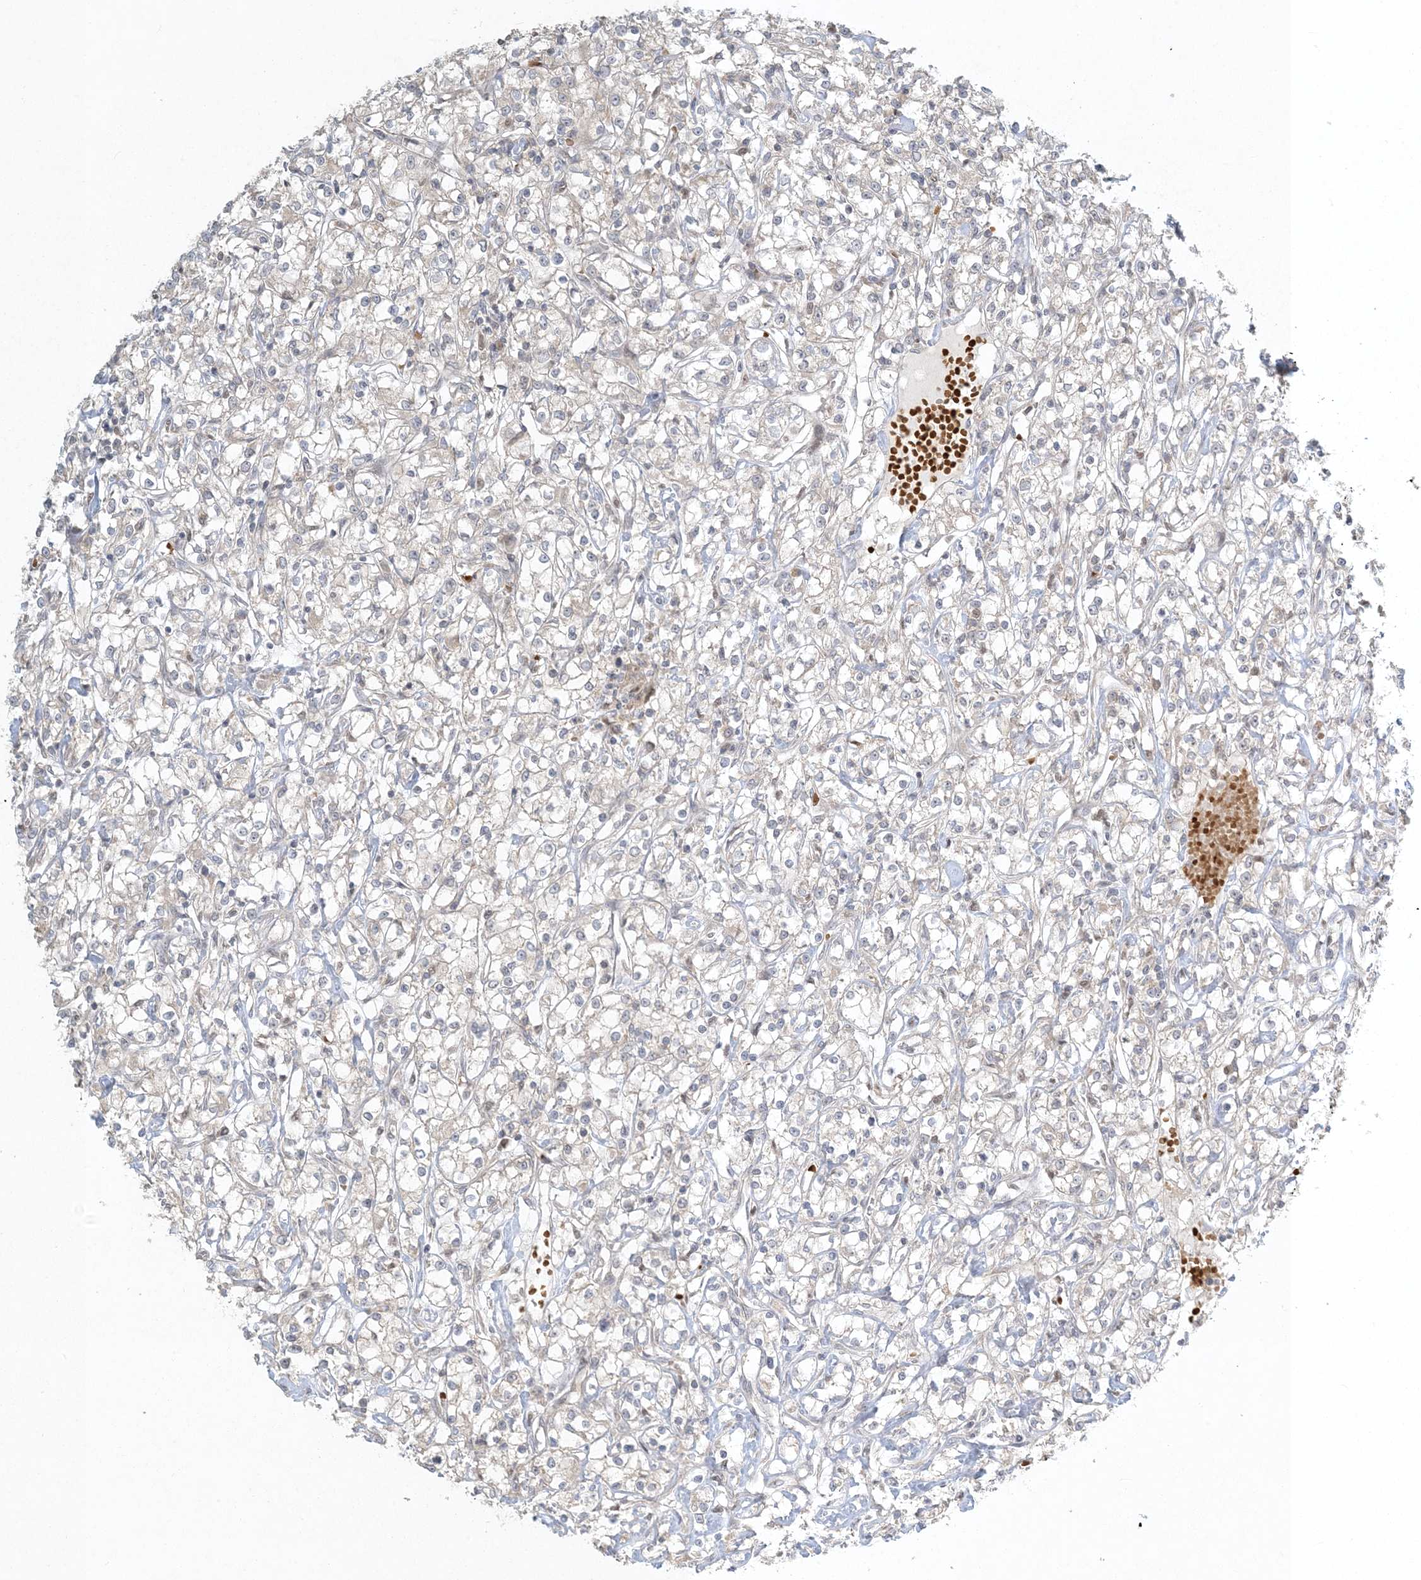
{"staining": {"intensity": "weak", "quantity": "<25%", "location": "cytoplasmic/membranous"}, "tissue": "renal cancer", "cell_type": "Tumor cells", "image_type": "cancer", "snomed": [{"axis": "morphology", "description": "Adenocarcinoma, NOS"}, {"axis": "topography", "description": "Kidney"}], "caption": "Immunohistochemistry histopathology image of renal cancer (adenocarcinoma) stained for a protein (brown), which demonstrates no staining in tumor cells.", "gene": "CTDNEP1", "patient": {"sex": "female", "age": 59}}